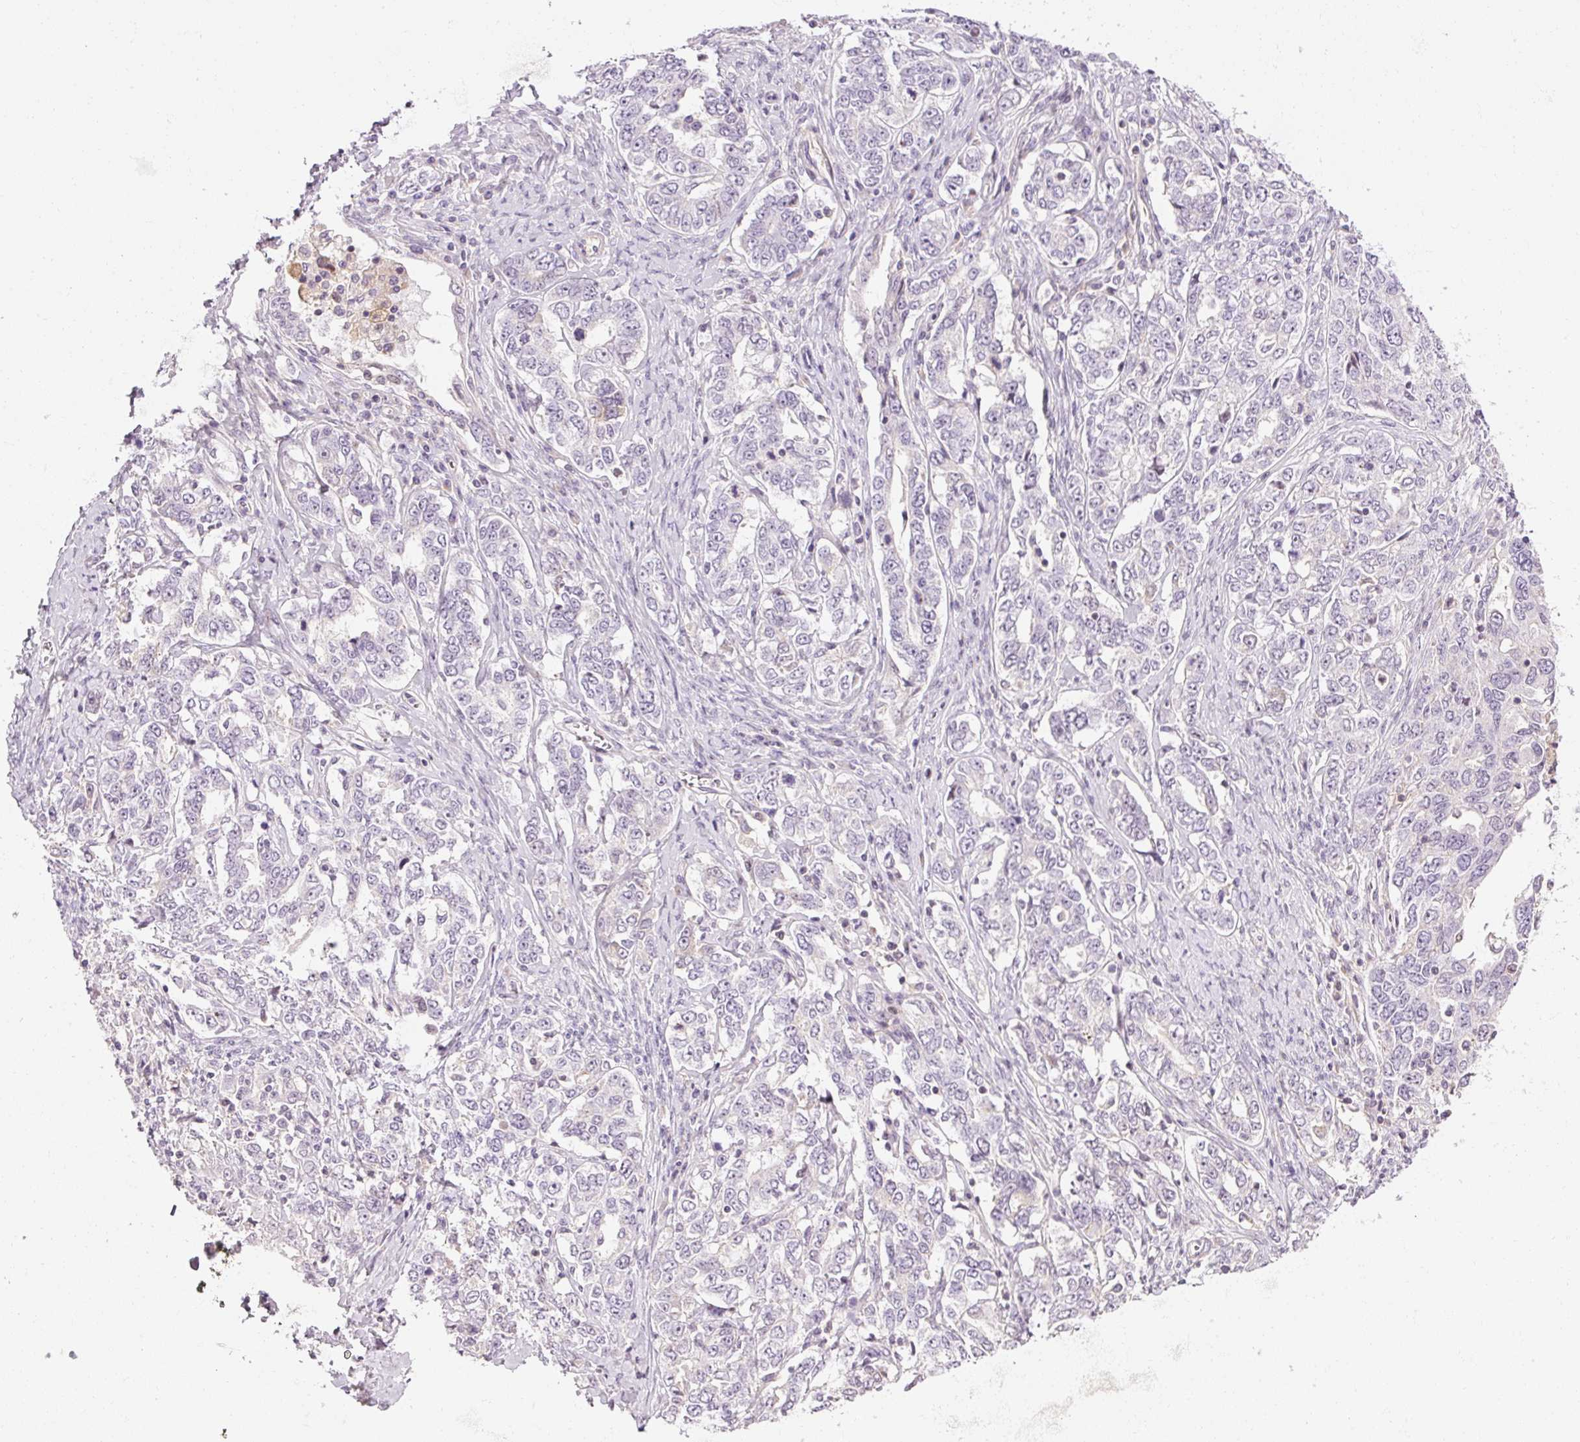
{"staining": {"intensity": "negative", "quantity": "none", "location": "none"}, "tissue": "ovarian cancer", "cell_type": "Tumor cells", "image_type": "cancer", "snomed": [{"axis": "morphology", "description": "Carcinoma, endometroid"}, {"axis": "topography", "description": "Ovary"}], "caption": "This is a histopathology image of IHC staining of ovarian cancer (endometroid carcinoma), which shows no expression in tumor cells.", "gene": "HNF1A", "patient": {"sex": "female", "age": 62}}